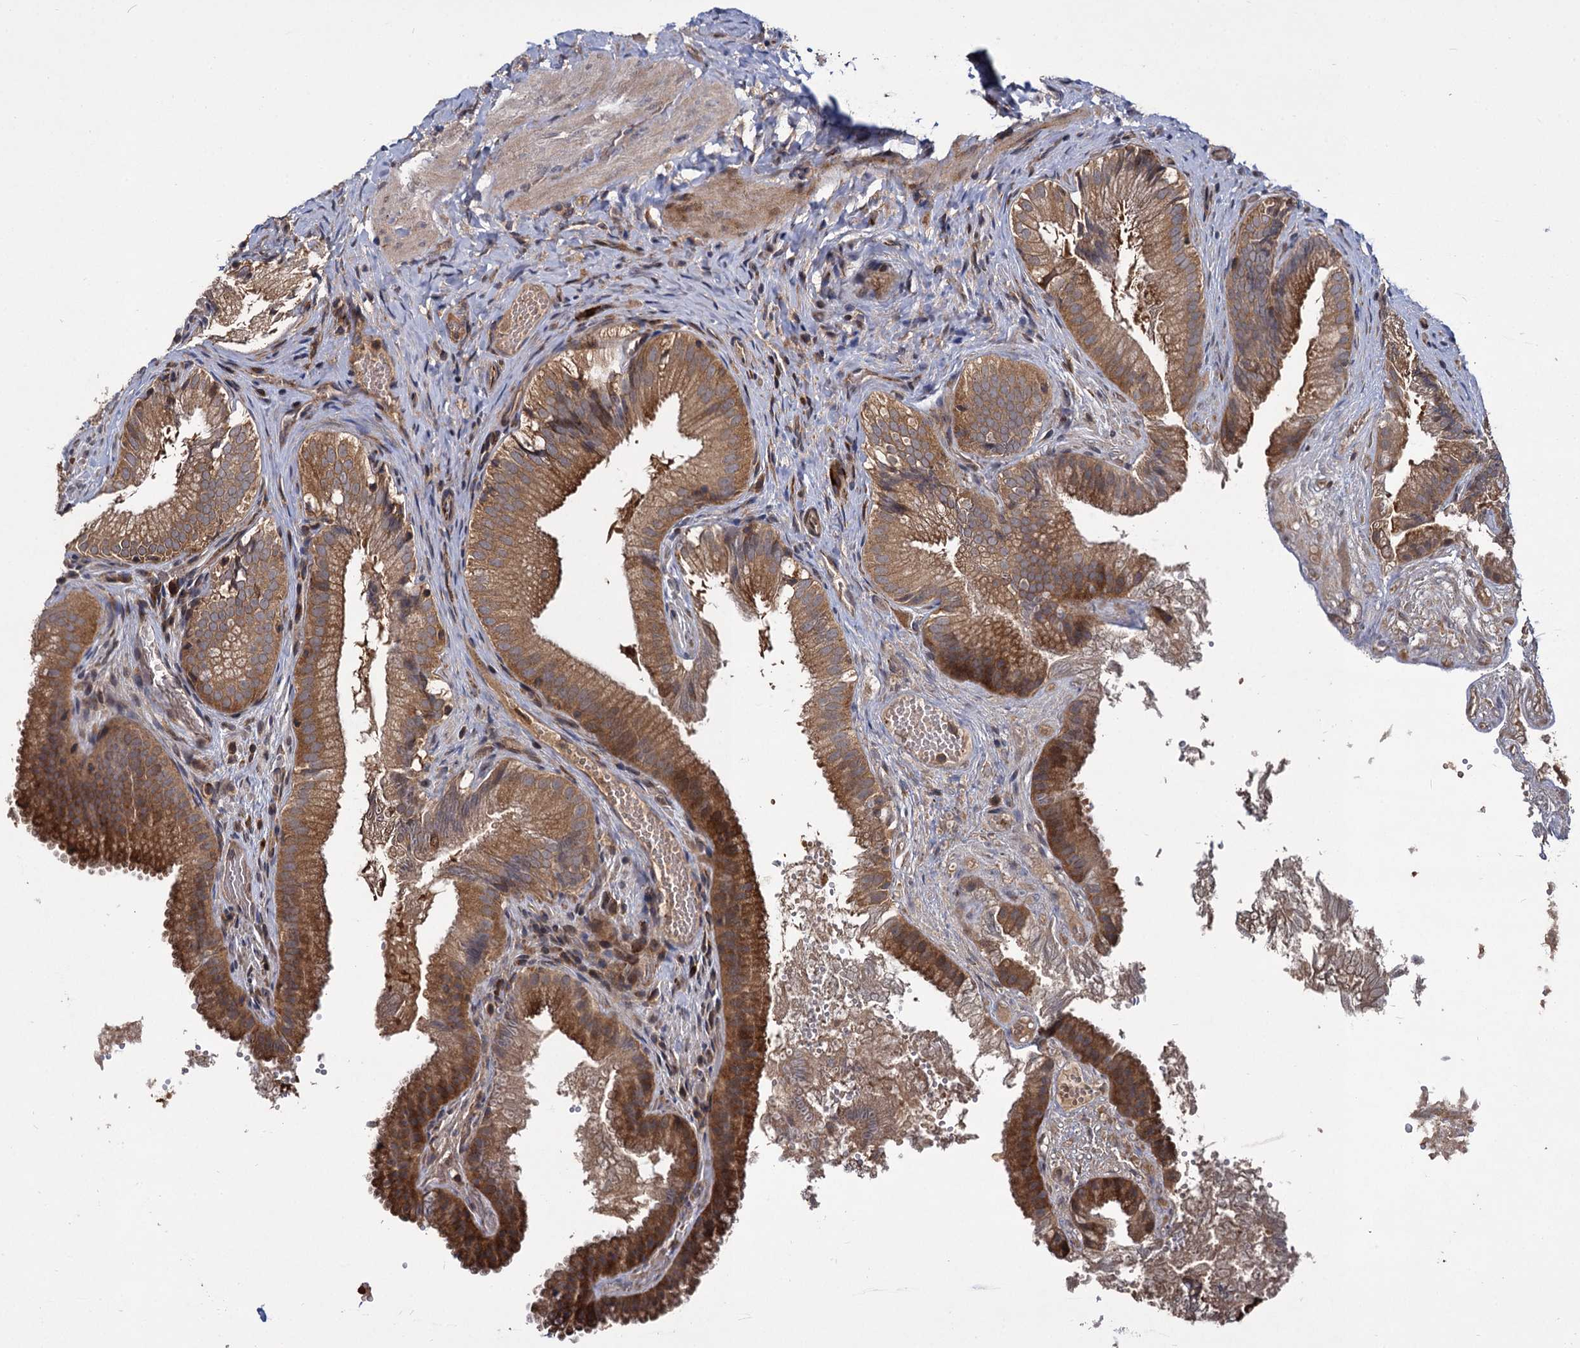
{"staining": {"intensity": "moderate", "quantity": ">75%", "location": "cytoplasmic/membranous"}, "tissue": "gallbladder", "cell_type": "Glandular cells", "image_type": "normal", "snomed": [{"axis": "morphology", "description": "Normal tissue, NOS"}, {"axis": "topography", "description": "Gallbladder"}], "caption": "Immunohistochemical staining of unremarkable human gallbladder reveals moderate cytoplasmic/membranous protein staining in about >75% of glandular cells.", "gene": "INPPL1", "patient": {"sex": "female", "age": 30}}